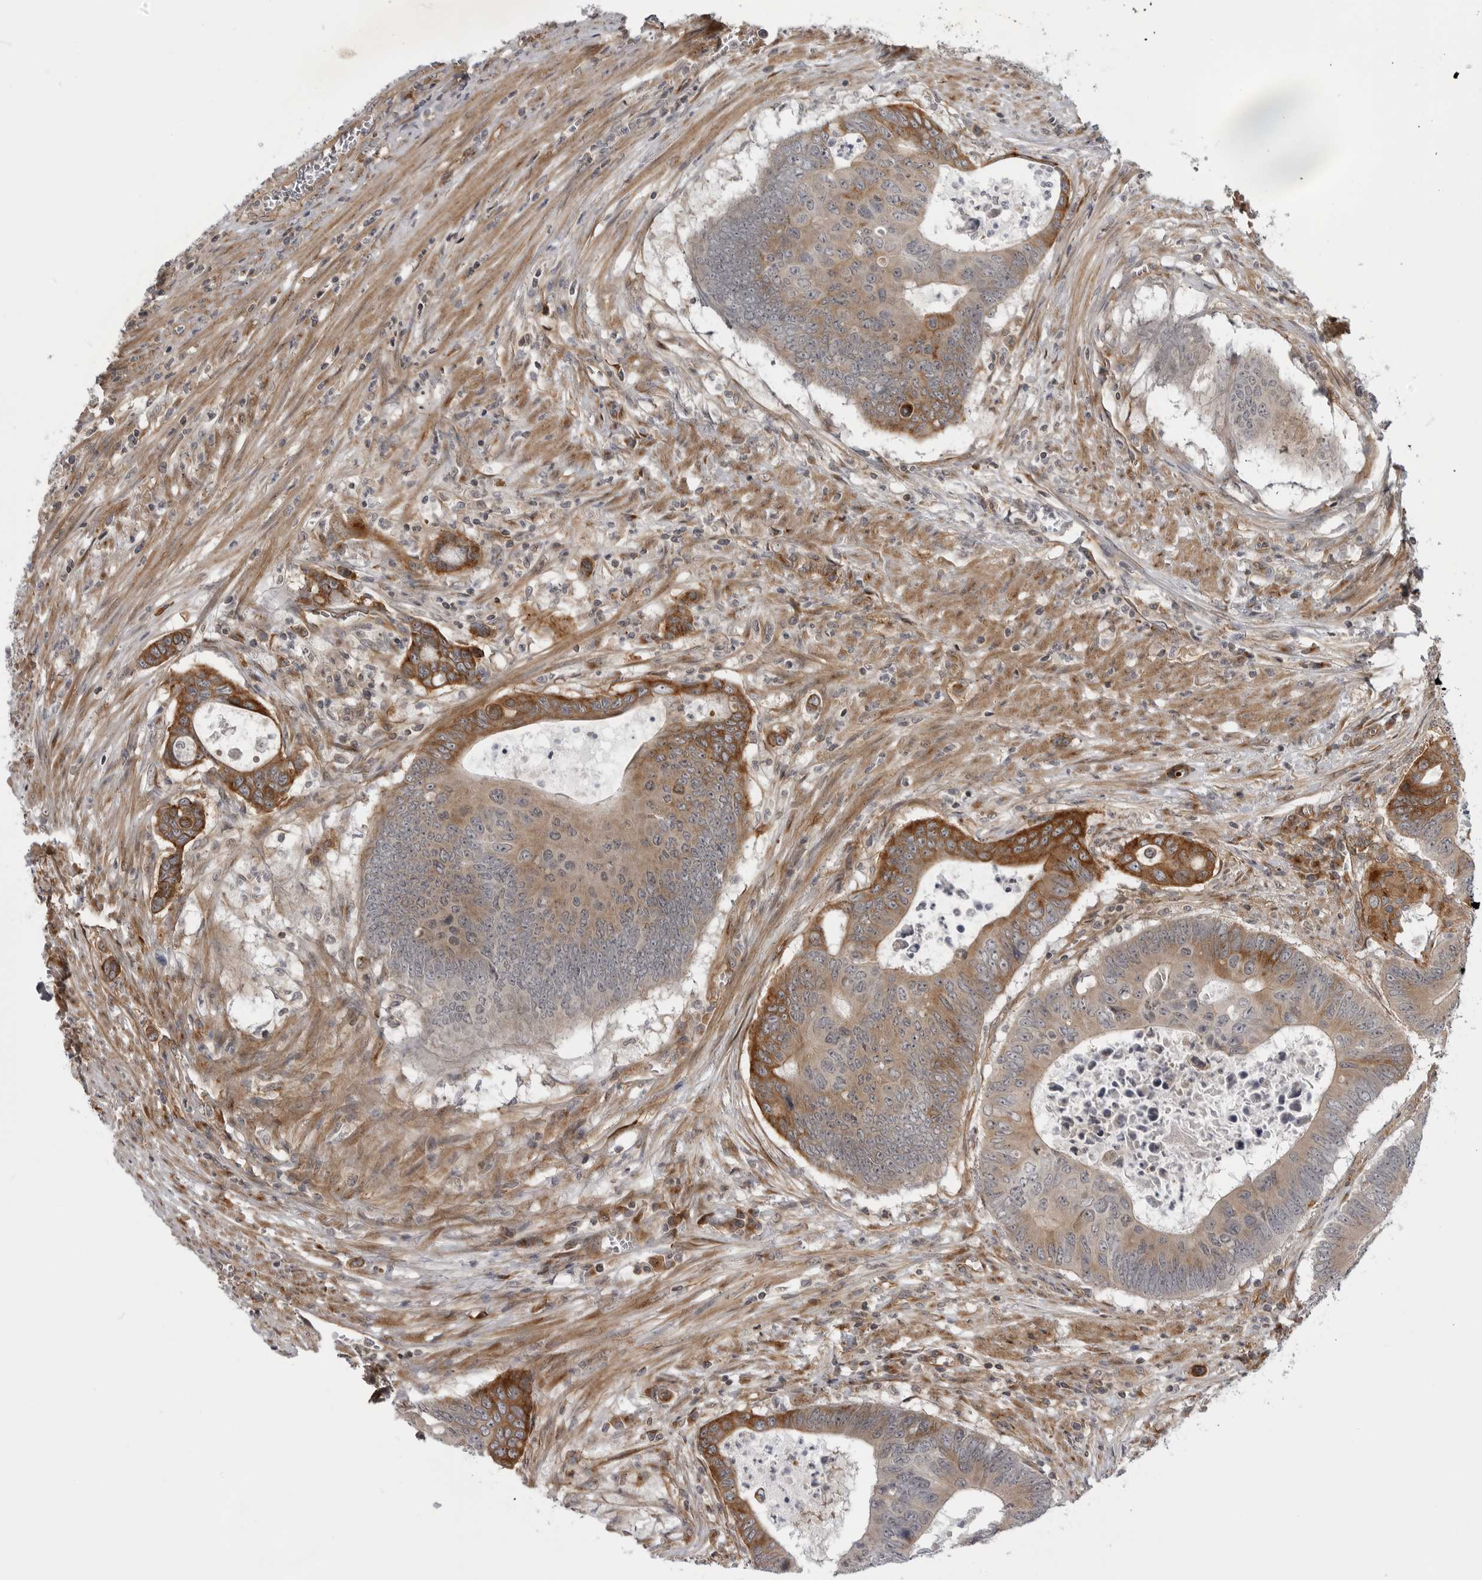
{"staining": {"intensity": "moderate", "quantity": "25%-75%", "location": "cytoplasmic/membranous"}, "tissue": "colorectal cancer", "cell_type": "Tumor cells", "image_type": "cancer", "snomed": [{"axis": "morphology", "description": "Adenocarcinoma, NOS"}, {"axis": "topography", "description": "Colon"}], "caption": "High-power microscopy captured an immunohistochemistry (IHC) image of colorectal cancer (adenocarcinoma), revealing moderate cytoplasmic/membranous staining in about 25%-75% of tumor cells.", "gene": "LRRC45", "patient": {"sex": "male", "age": 87}}